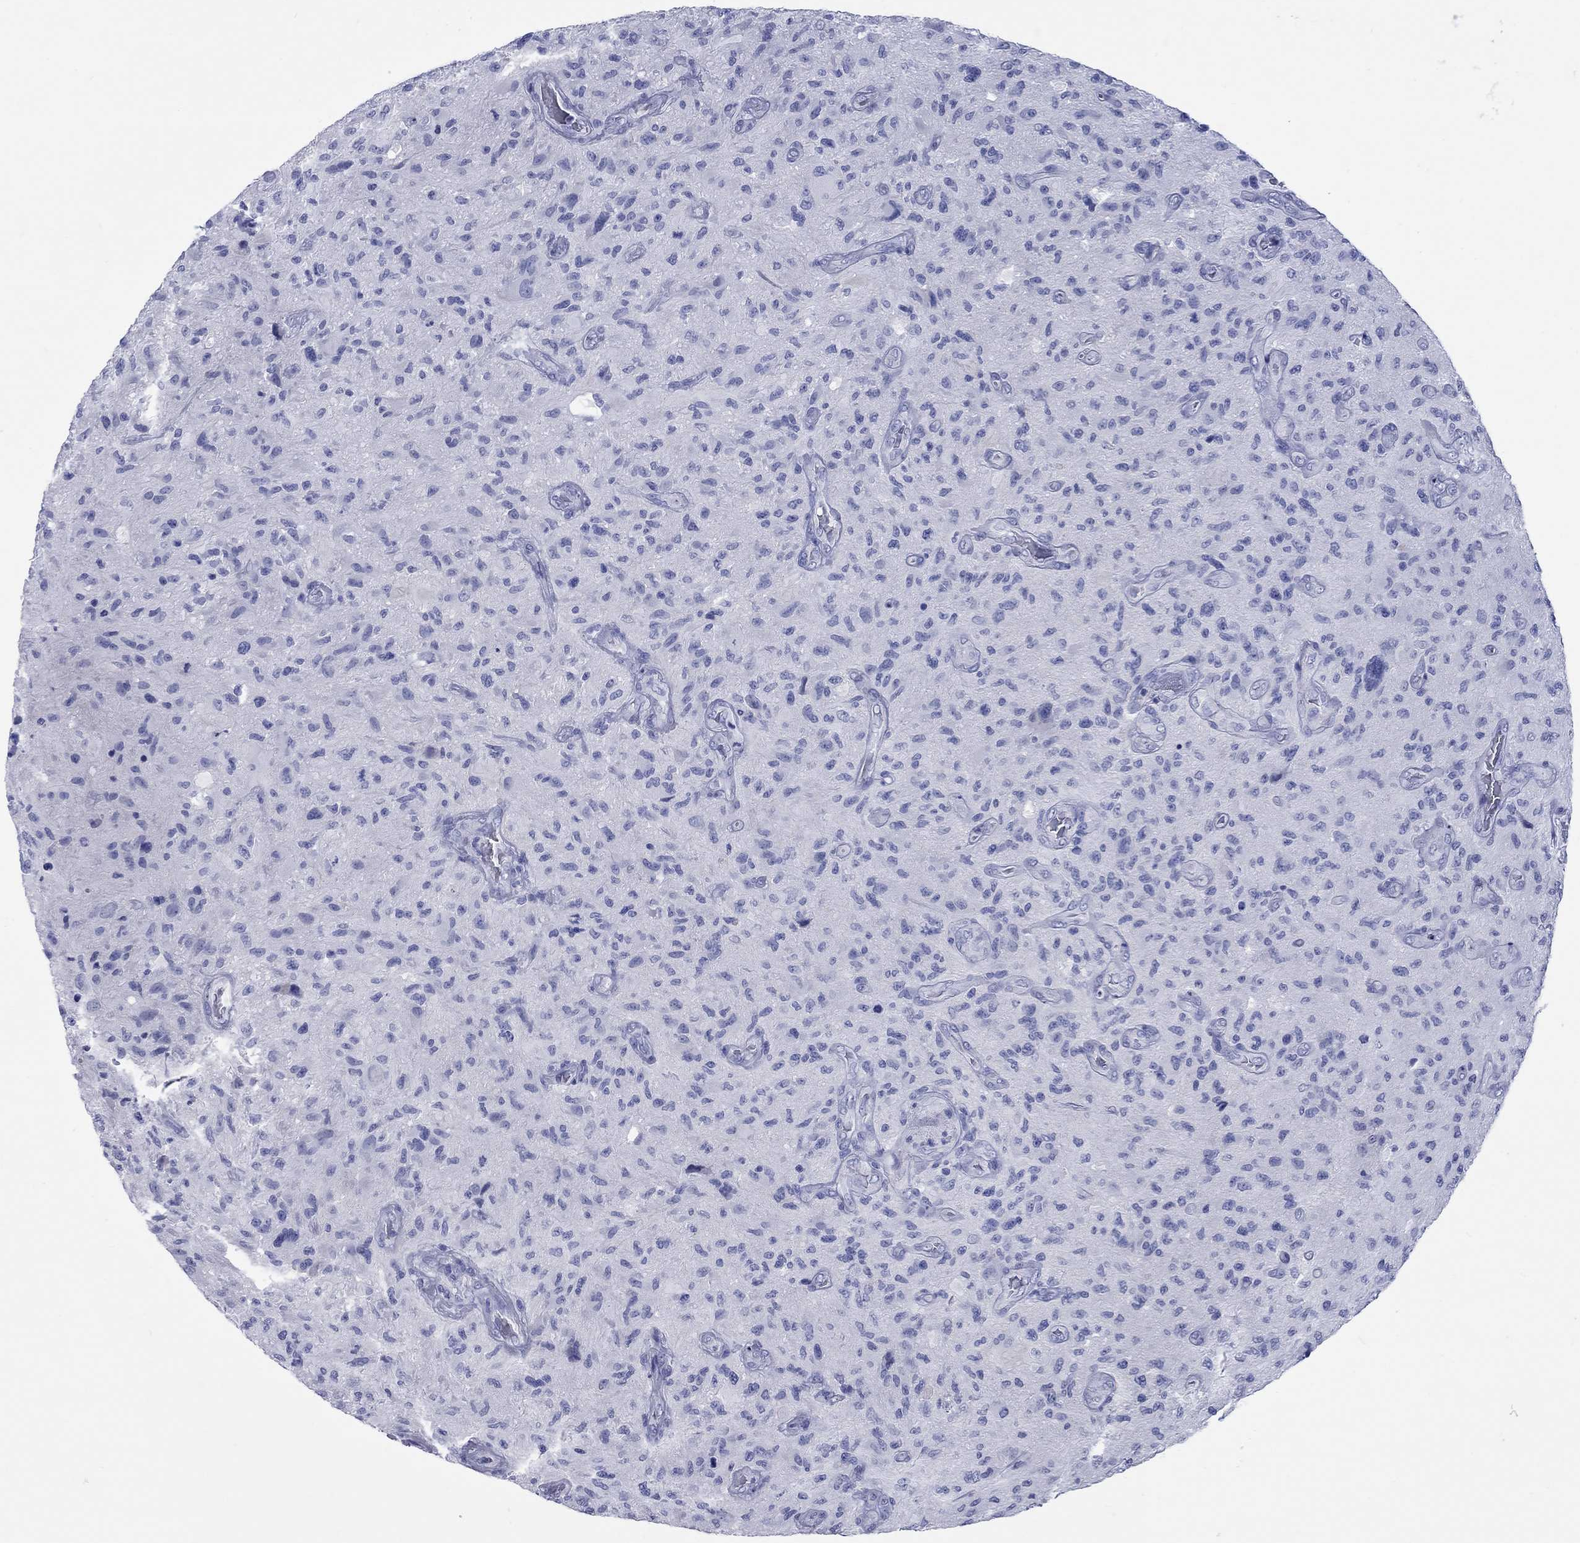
{"staining": {"intensity": "negative", "quantity": "none", "location": "none"}, "tissue": "glioma", "cell_type": "Tumor cells", "image_type": "cancer", "snomed": [{"axis": "morphology", "description": "Glioma, malignant, NOS"}, {"axis": "morphology", "description": "Glioma, malignant, High grade"}, {"axis": "topography", "description": "Brain"}], "caption": "Immunohistochemistry (IHC) photomicrograph of neoplastic tissue: glioma stained with DAB (3,3'-diaminobenzidine) displays no significant protein expression in tumor cells.", "gene": "CCNA1", "patient": {"sex": "female", "age": 71}}